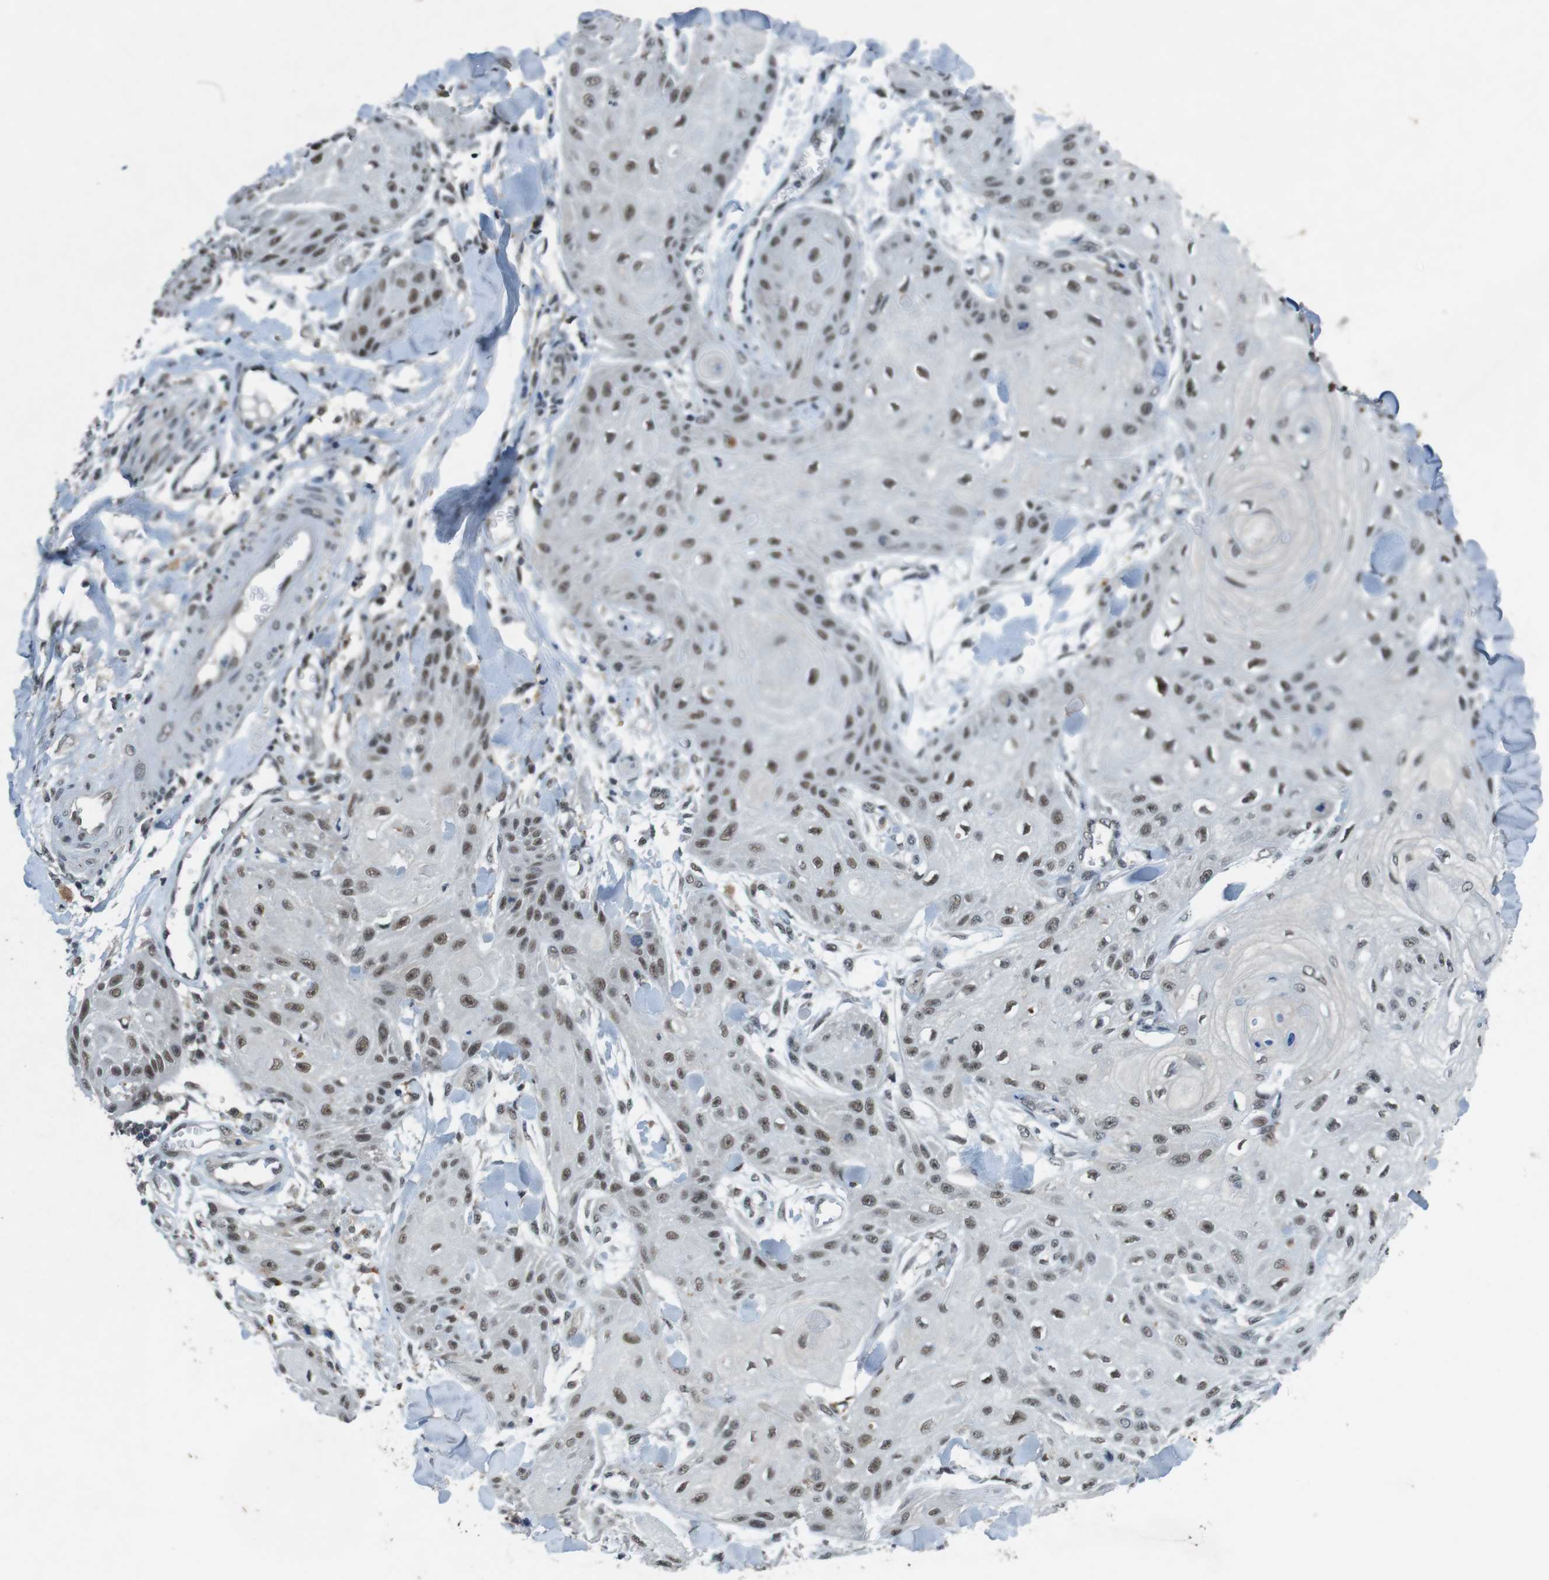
{"staining": {"intensity": "weak", "quantity": ">75%", "location": "nuclear"}, "tissue": "skin cancer", "cell_type": "Tumor cells", "image_type": "cancer", "snomed": [{"axis": "morphology", "description": "Squamous cell carcinoma, NOS"}, {"axis": "topography", "description": "Skin"}], "caption": "The photomicrograph demonstrates a brown stain indicating the presence of a protein in the nuclear of tumor cells in skin cancer. Using DAB (brown) and hematoxylin (blue) stains, captured at high magnification using brightfield microscopy.", "gene": "USP7", "patient": {"sex": "male", "age": 74}}